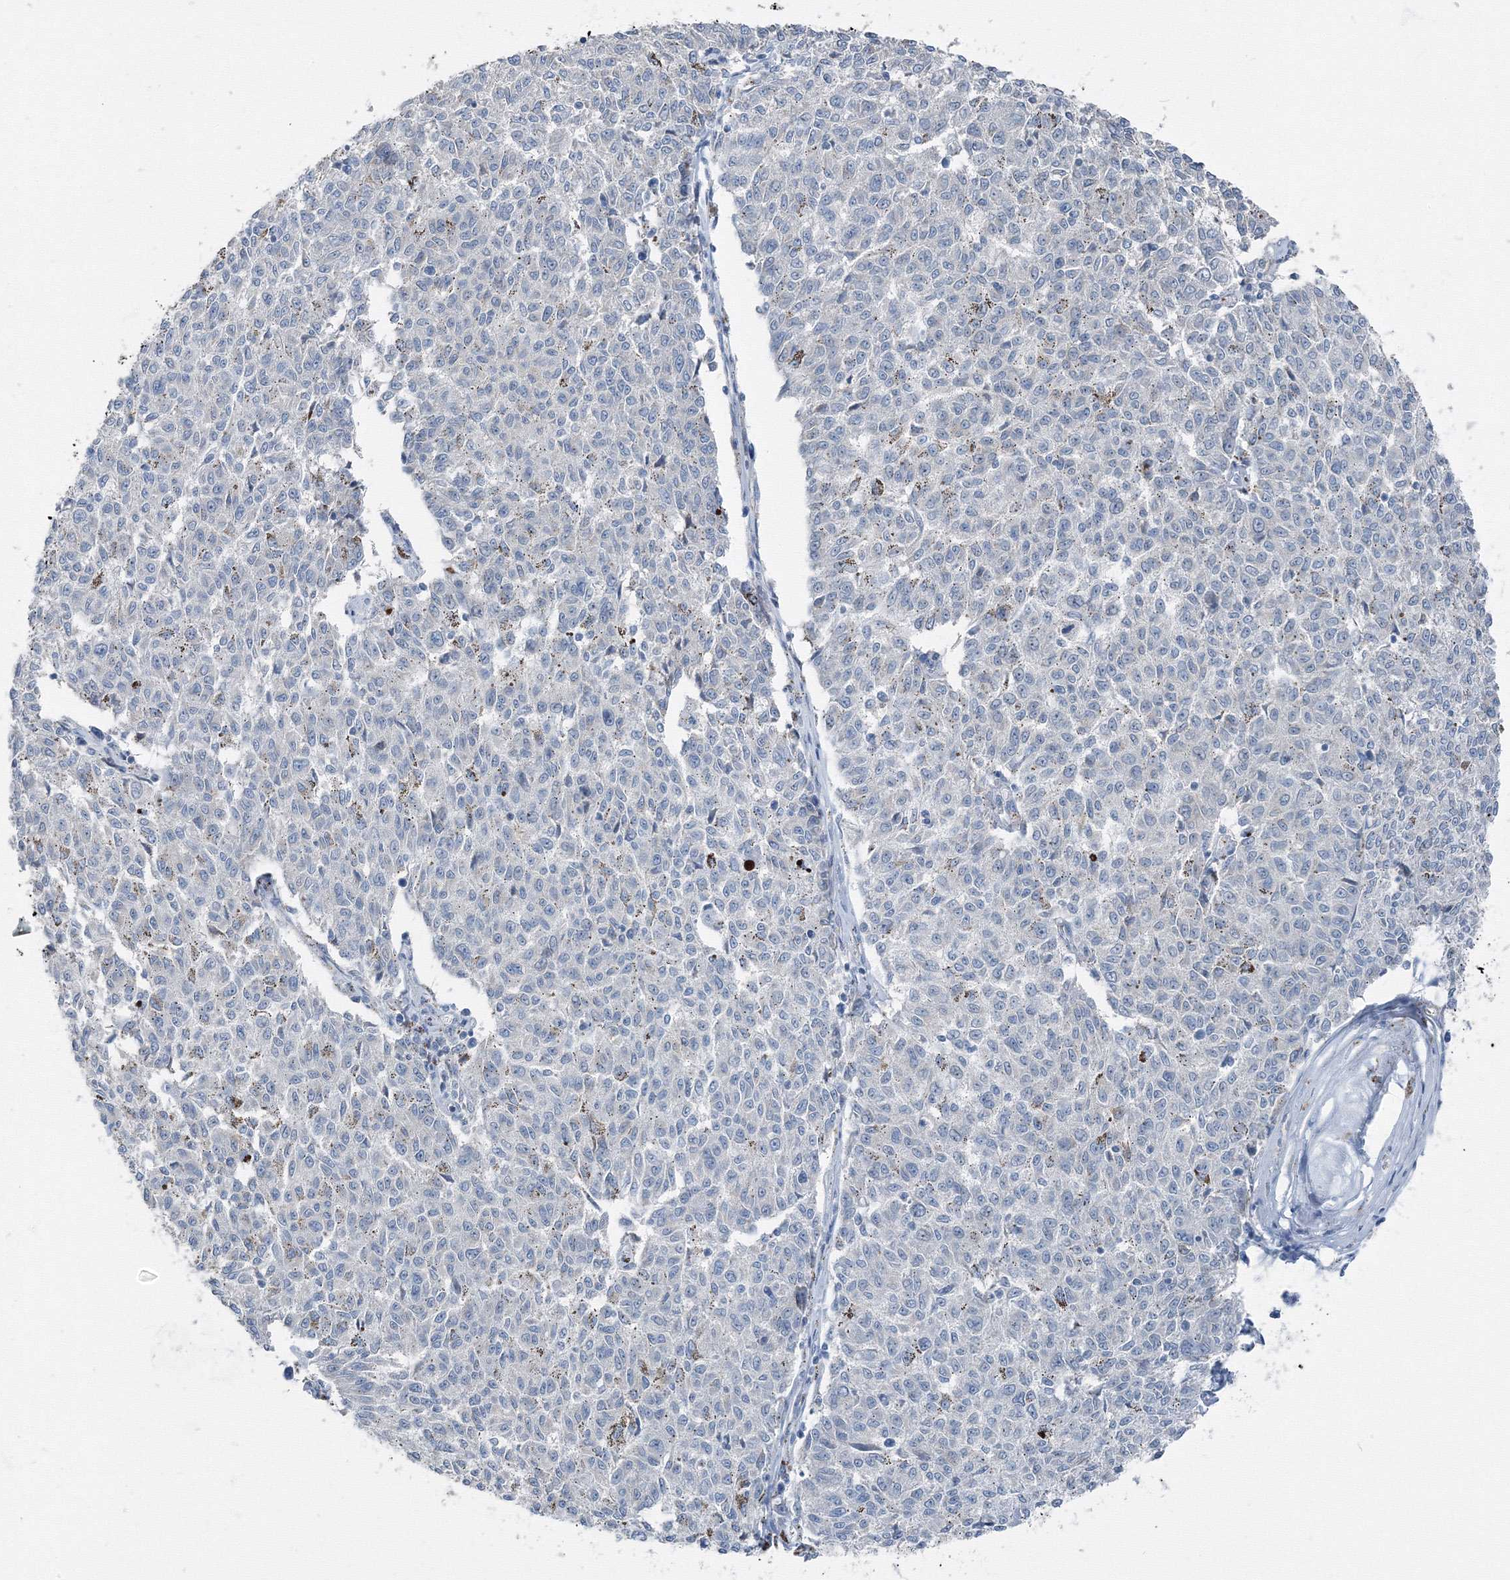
{"staining": {"intensity": "negative", "quantity": "none", "location": "none"}, "tissue": "melanoma", "cell_type": "Tumor cells", "image_type": "cancer", "snomed": [{"axis": "morphology", "description": "Malignant melanoma, NOS"}, {"axis": "topography", "description": "Skin"}], "caption": "High magnification brightfield microscopy of malignant melanoma stained with DAB (brown) and counterstained with hematoxylin (blue): tumor cells show no significant staining.", "gene": "AASDH", "patient": {"sex": "female", "age": 72}}